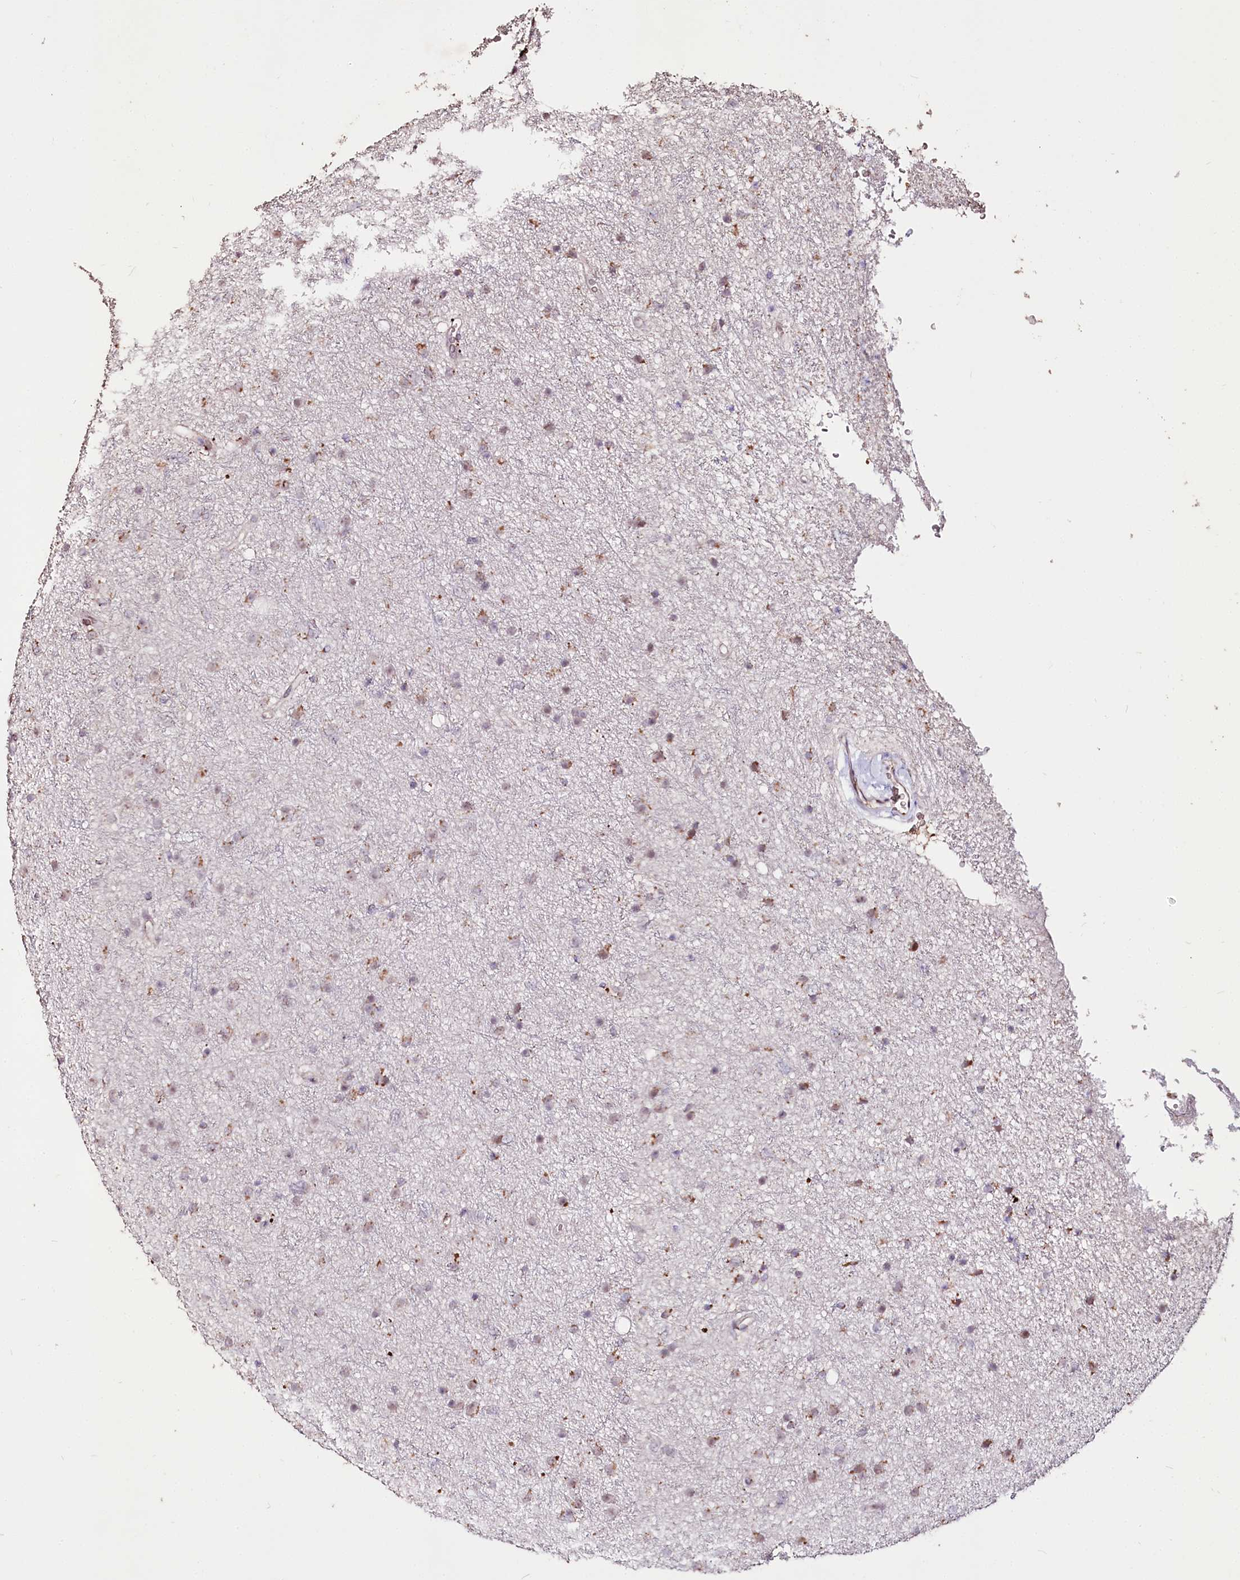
{"staining": {"intensity": "weak", "quantity": "<25%", "location": "cytoplasmic/membranous"}, "tissue": "glioma", "cell_type": "Tumor cells", "image_type": "cancer", "snomed": [{"axis": "morphology", "description": "Glioma, malignant, Low grade"}, {"axis": "topography", "description": "Cerebral cortex"}], "caption": "Histopathology image shows no protein staining in tumor cells of low-grade glioma (malignant) tissue.", "gene": "CARD19", "patient": {"sex": "female", "age": 39}}